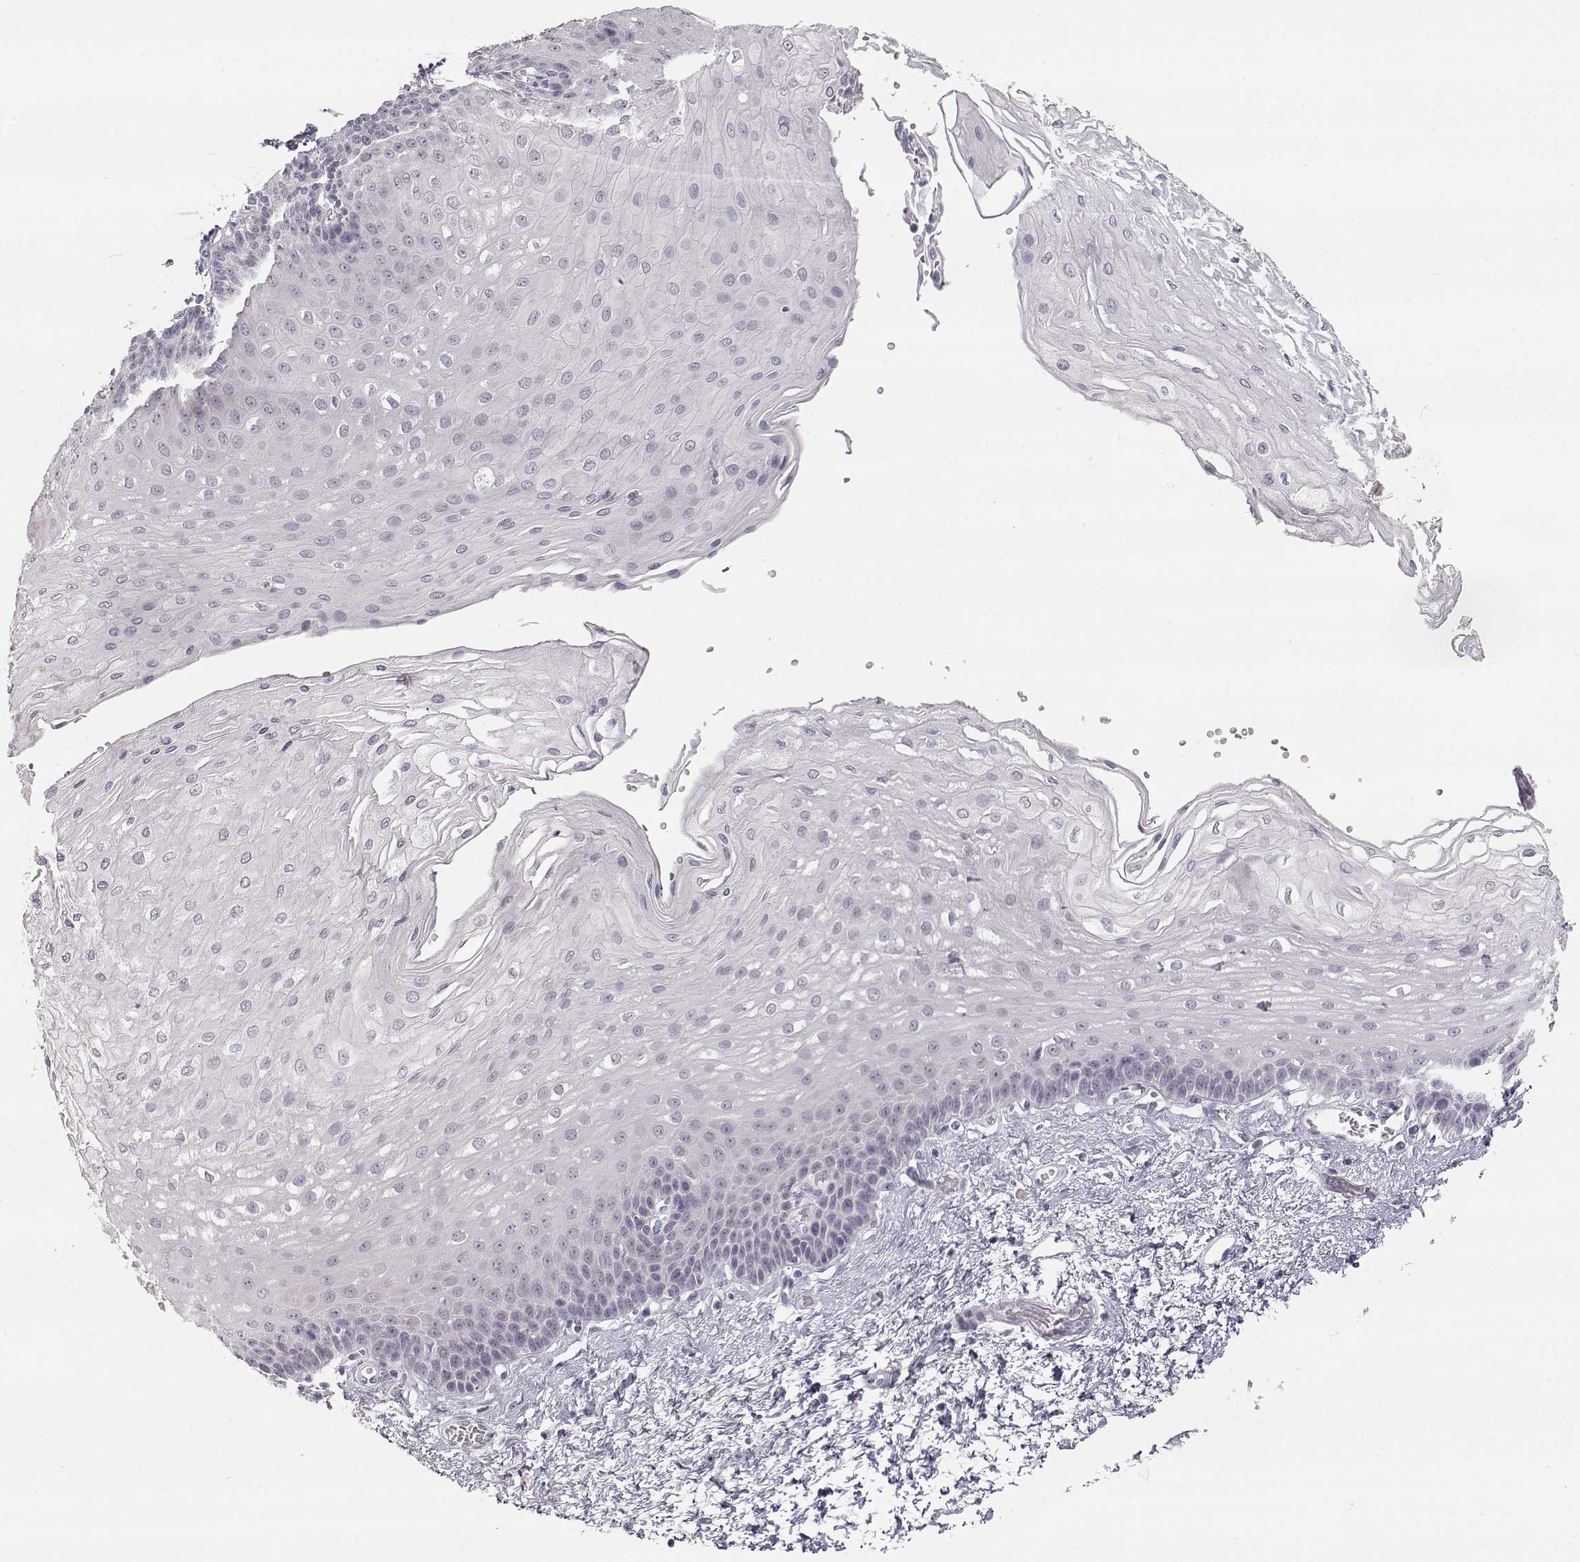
{"staining": {"intensity": "negative", "quantity": "none", "location": "none"}, "tissue": "esophagus", "cell_type": "Squamous epithelial cells", "image_type": "normal", "snomed": [{"axis": "morphology", "description": "Normal tissue, NOS"}, {"axis": "topography", "description": "Esophagus"}], "caption": "Human esophagus stained for a protein using immunohistochemistry demonstrates no positivity in squamous epithelial cells.", "gene": "TKTL1", "patient": {"sex": "female", "age": 62}}